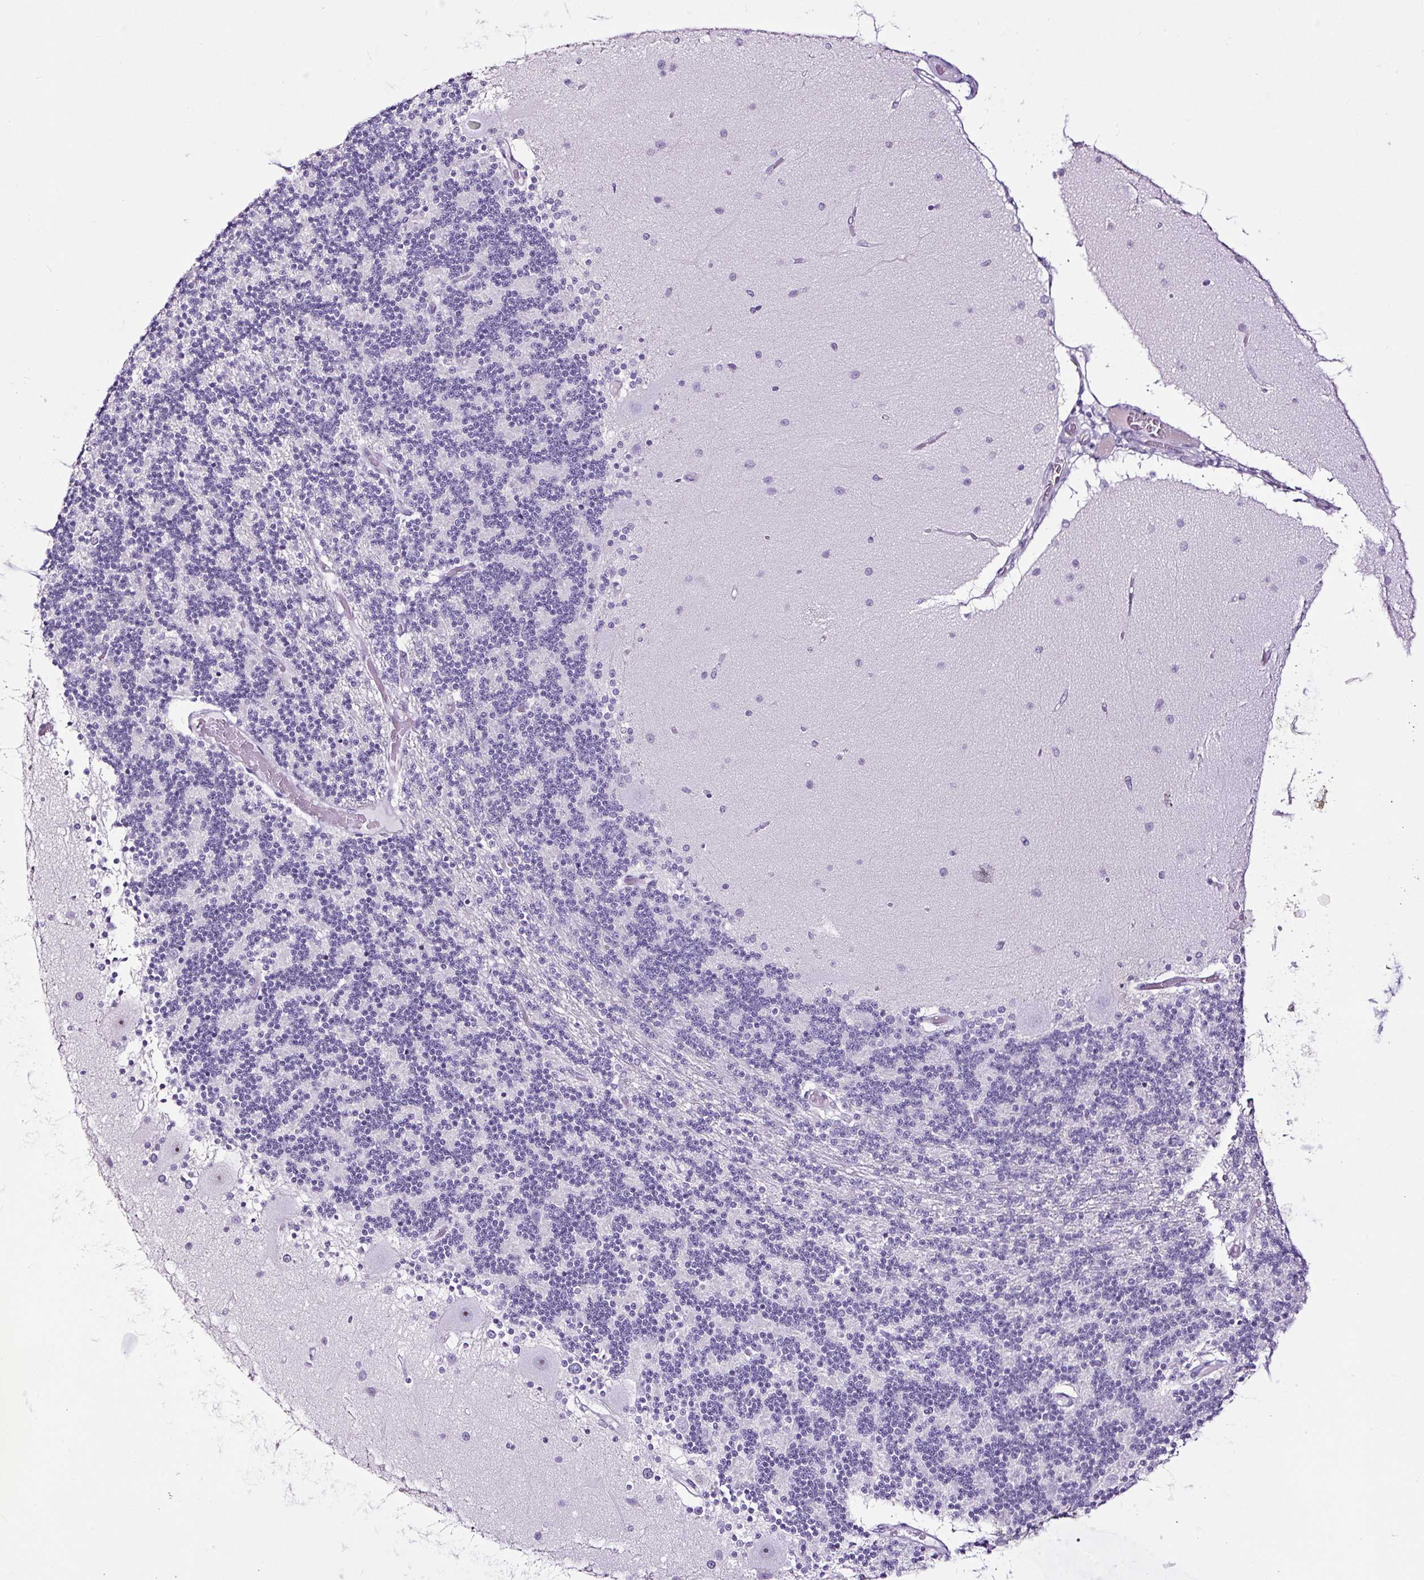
{"staining": {"intensity": "negative", "quantity": "none", "location": "none"}, "tissue": "cerebellum", "cell_type": "Cells in granular layer", "image_type": "normal", "snomed": [{"axis": "morphology", "description": "Normal tissue, NOS"}, {"axis": "topography", "description": "Cerebellum"}], "caption": "Cerebellum was stained to show a protein in brown. There is no significant staining in cells in granular layer. (Stains: DAB (3,3'-diaminobenzidine) immunohistochemistry (IHC) with hematoxylin counter stain, Microscopy: brightfield microscopy at high magnification).", "gene": "NPHS2", "patient": {"sex": "female", "age": 54}}